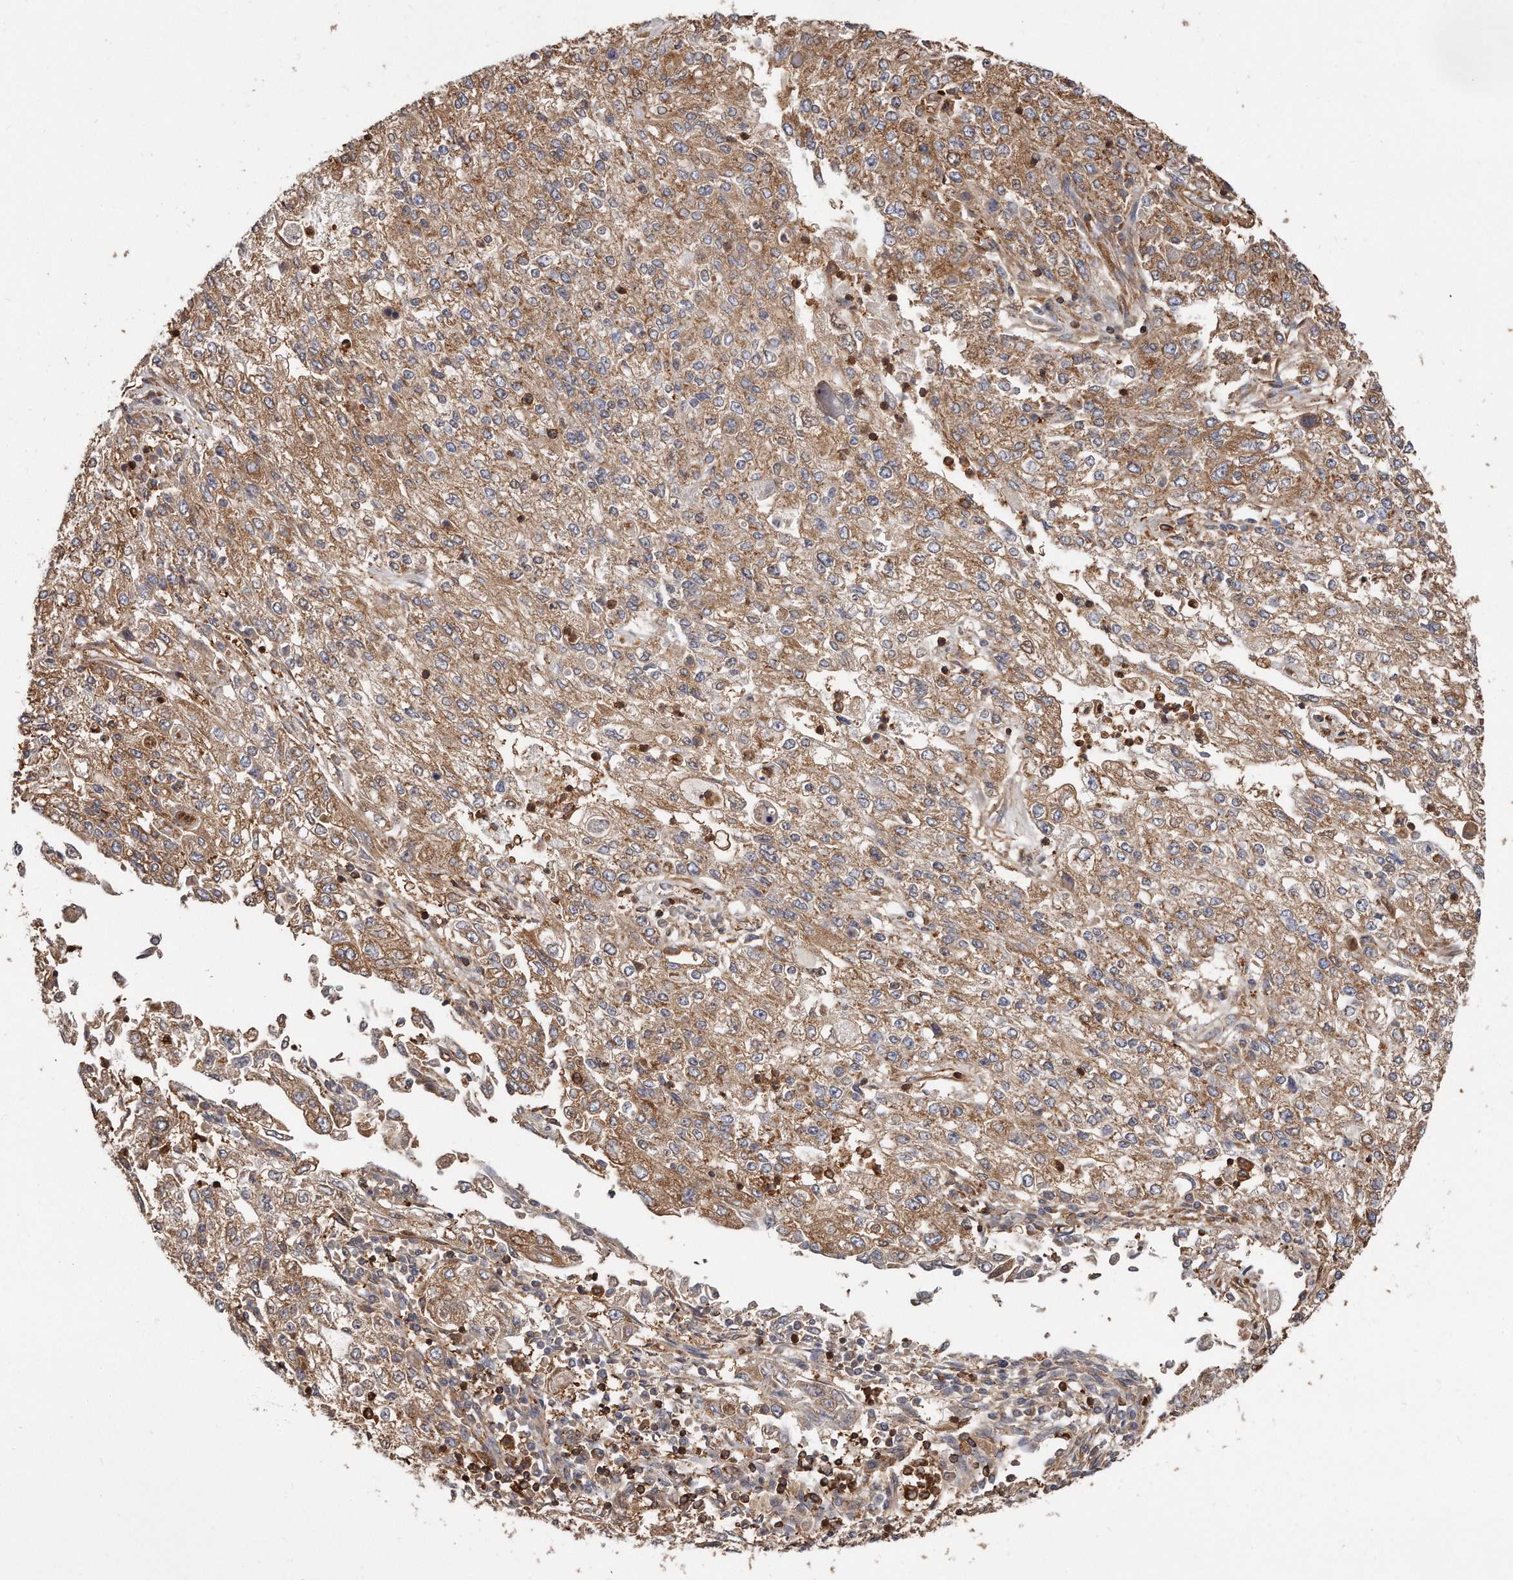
{"staining": {"intensity": "weak", "quantity": "25%-75%", "location": "cytoplasmic/membranous"}, "tissue": "endometrial cancer", "cell_type": "Tumor cells", "image_type": "cancer", "snomed": [{"axis": "morphology", "description": "Adenocarcinoma, NOS"}, {"axis": "topography", "description": "Endometrium"}], "caption": "Endometrial adenocarcinoma tissue exhibits weak cytoplasmic/membranous staining in about 25%-75% of tumor cells The staining was performed using DAB (3,3'-diaminobenzidine), with brown indicating positive protein expression. Nuclei are stained blue with hematoxylin.", "gene": "CAP1", "patient": {"sex": "female", "age": 49}}